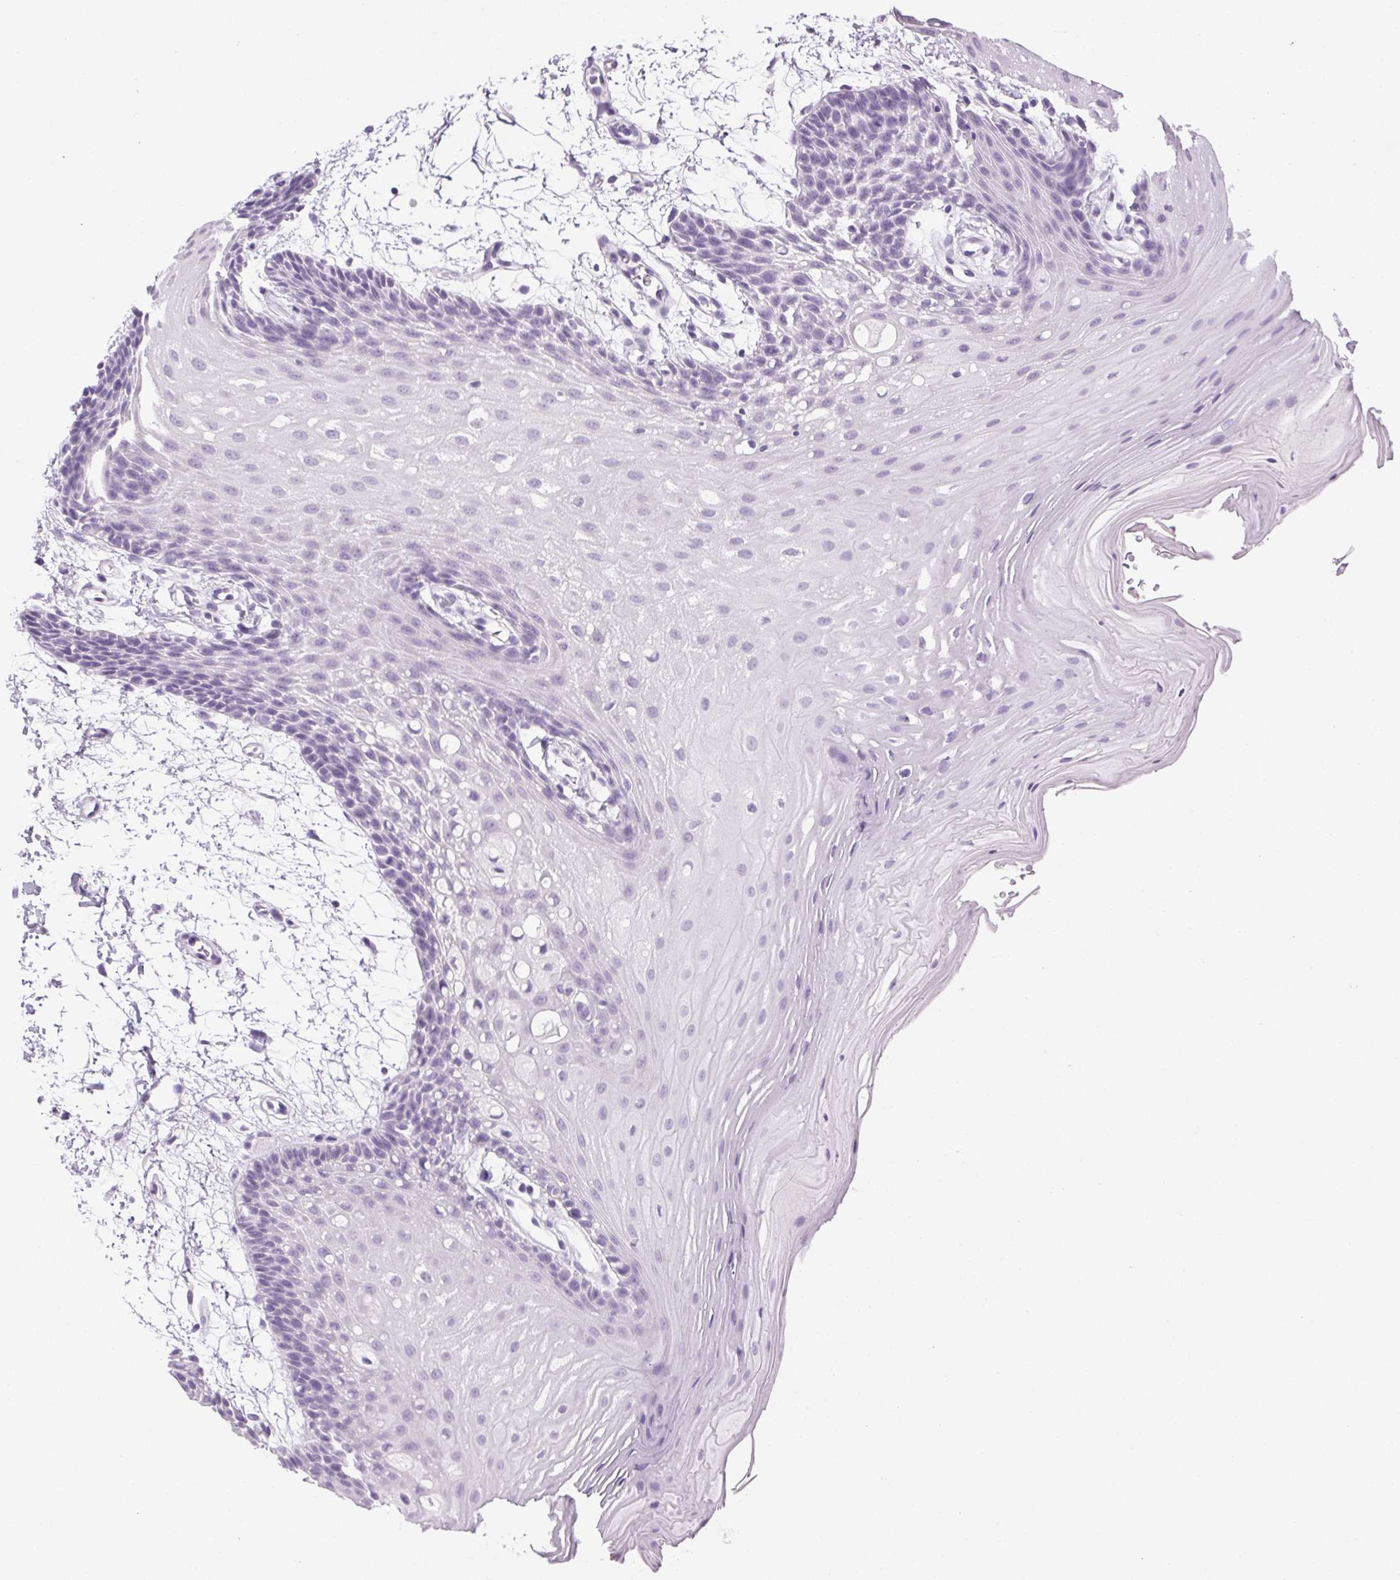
{"staining": {"intensity": "negative", "quantity": "none", "location": "none"}, "tissue": "oral mucosa", "cell_type": "Squamous epithelial cells", "image_type": "normal", "snomed": [{"axis": "morphology", "description": "Normal tissue, NOS"}, {"axis": "morphology", "description": "Squamous cell carcinoma, NOS"}, {"axis": "topography", "description": "Oral tissue"}, {"axis": "topography", "description": "Tounge, NOS"}, {"axis": "topography", "description": "Head-Neck"}], "caption": "Protein analysis of benign oral mucosa exhibits no significant staining in squamous epithelial cells. (DAB (3,3'-diaminobenzidine) IHC with hematoxylin counter stain).", "gene": "POPDC2", "patient": {"sex": "male", "age": 62}}